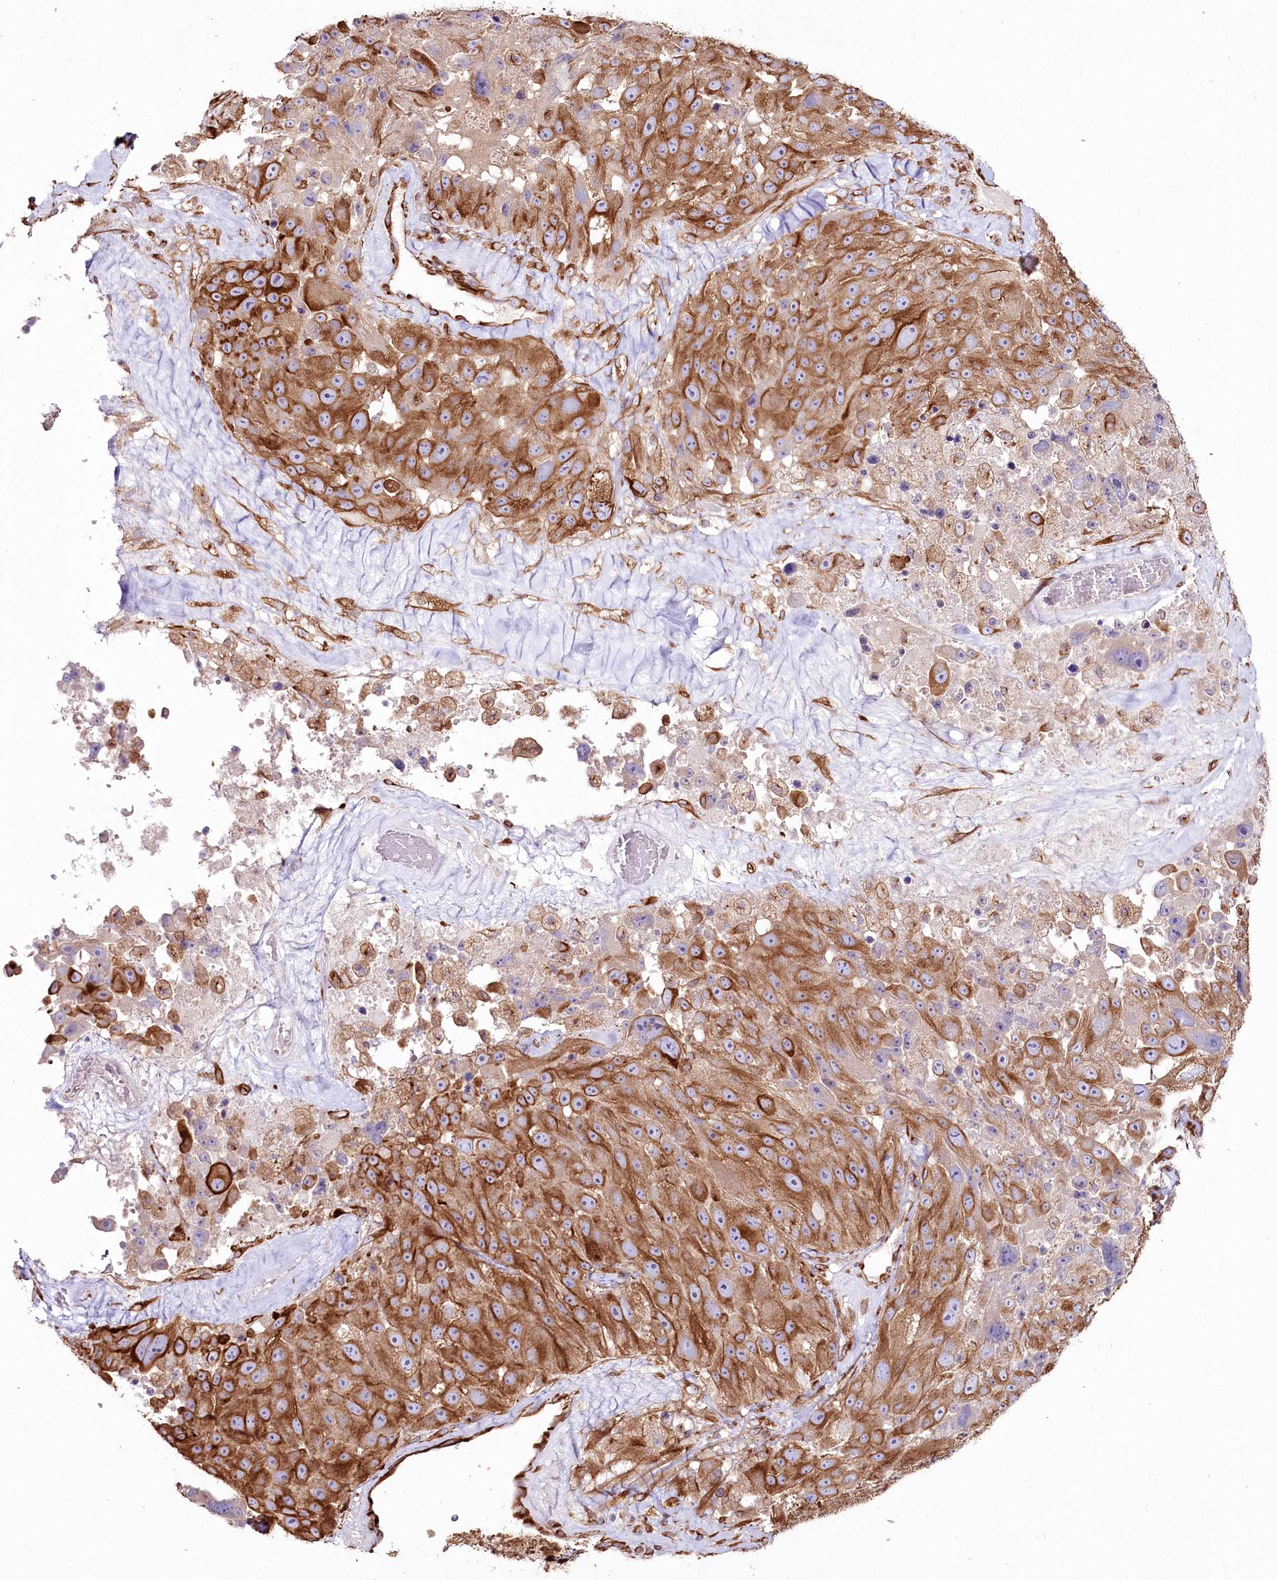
{"staining": {"intensity": "strong", "quantity": "25%-75%", "location": "cytoplasmic/membranous"}, "tissue": "melanoma", "cell_type": "Tumor cells", "image_type": "cancer", "snomed": [{"axis": "morphology", "description": "Malignant melanoma, Metastatic site"}, {"axis": "topography", "description": "Lymph node"}], "caption": "High-magnification brightfield microscopy of malignant melanoma (metastatic site) stained with DAB (brown) and counterstained with hematoxylin (blue). tumor cells exhibit strong cytoplasmic/membranous expression is seen in approximately25%-75% of cells.", "gene": "SUMF1", "patient": {"sex": "male", "age": 62}}